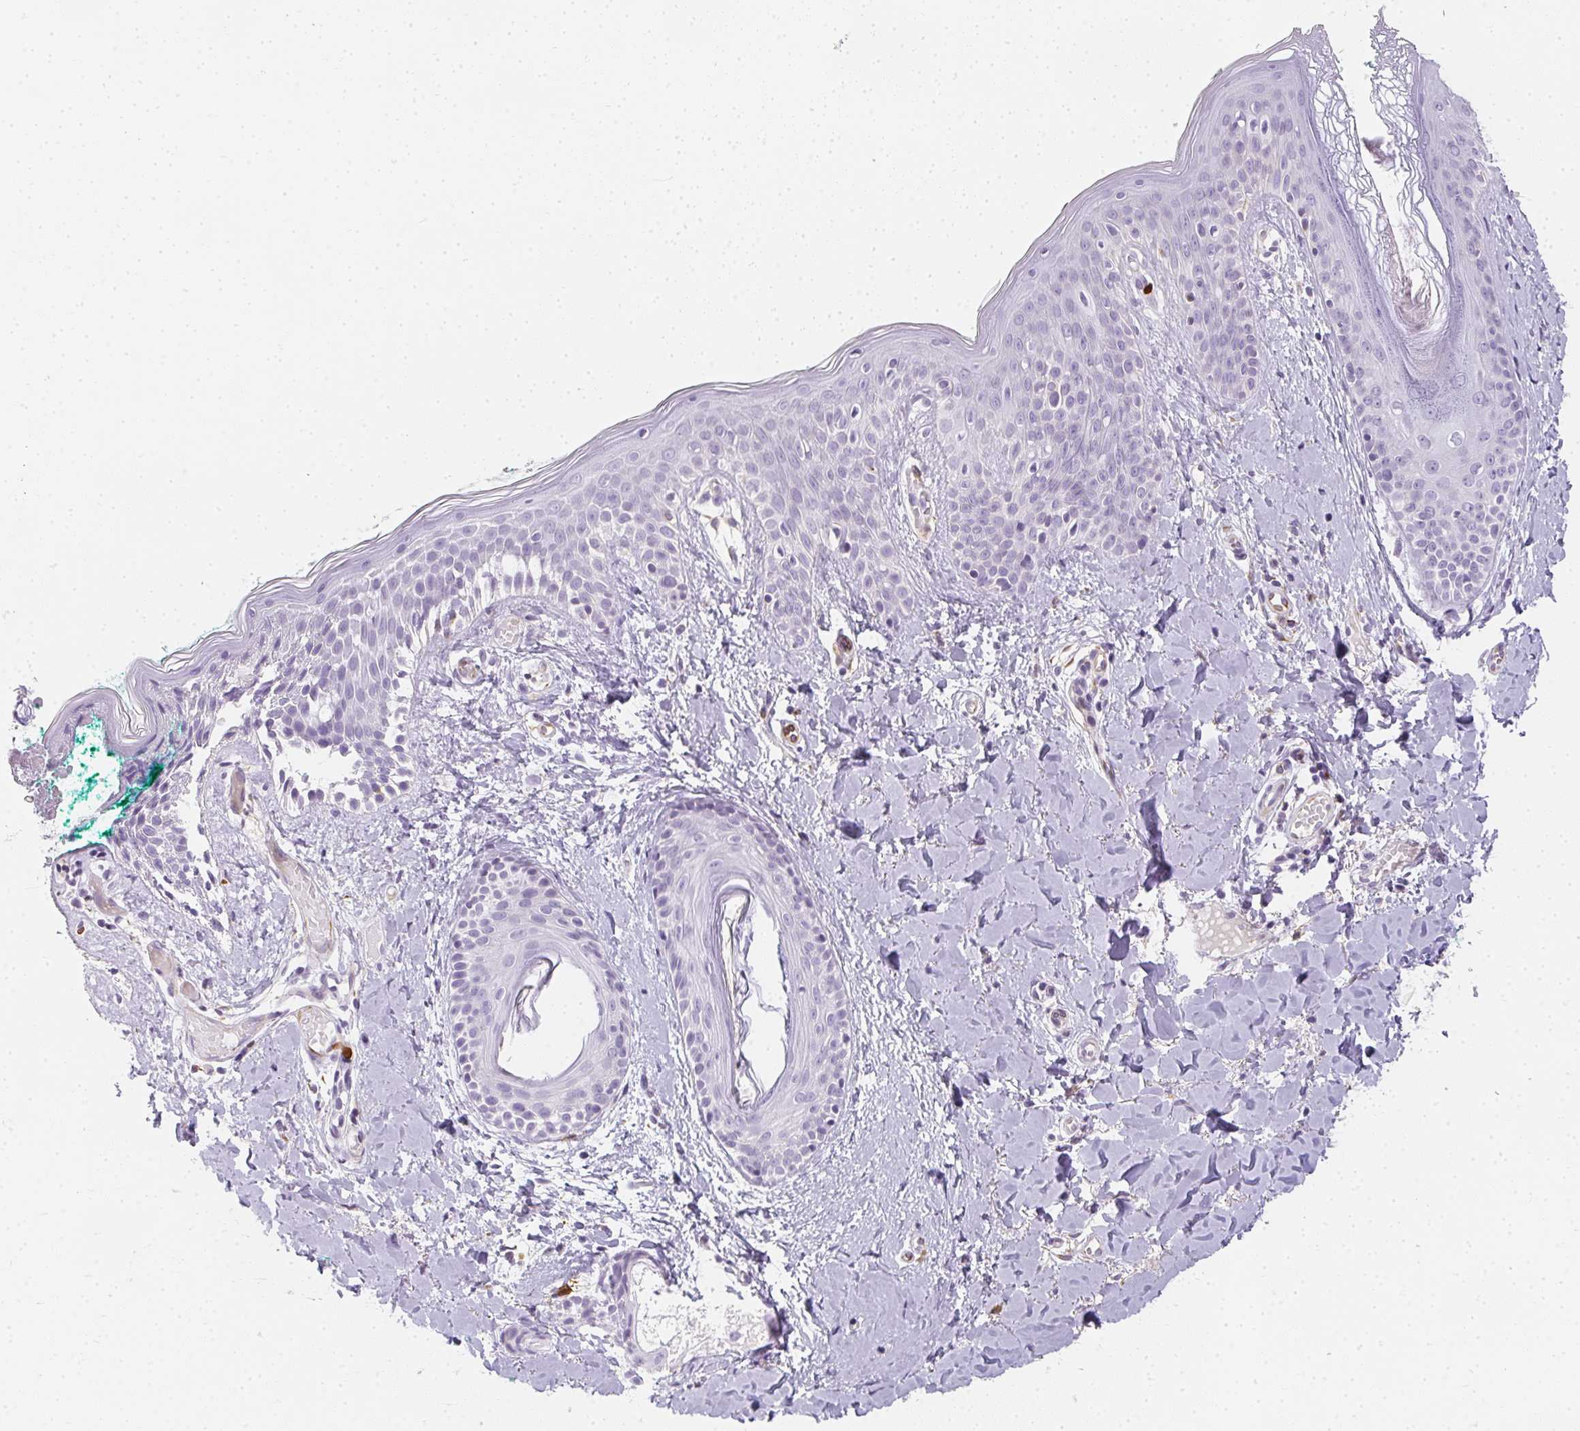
{"staining": {"intensity": "negative", "quantity": "none", "location": "none"}, "tissue": "skin", "cell_type": "Fibroblasts", "image_type": "normal", "snomed": [{"axis": "morphology", "description": "Normal tissue, NOS"}, {"axis": "topography", "description": "Skin"}], "caption": "High power microscopy histopathology image of an immunohistochemistry (IHC) image of normal skin, revealing no significant positivity in fibroblasts. (Stains: DAB (3,3'-diaminobenzidine) immunohistochemistry with hematoxylin counter stain, Microscopy: brightfield microscopy at high magnification).", "gene": "HK3", "patient": {"sex": "male", "age": 16}}